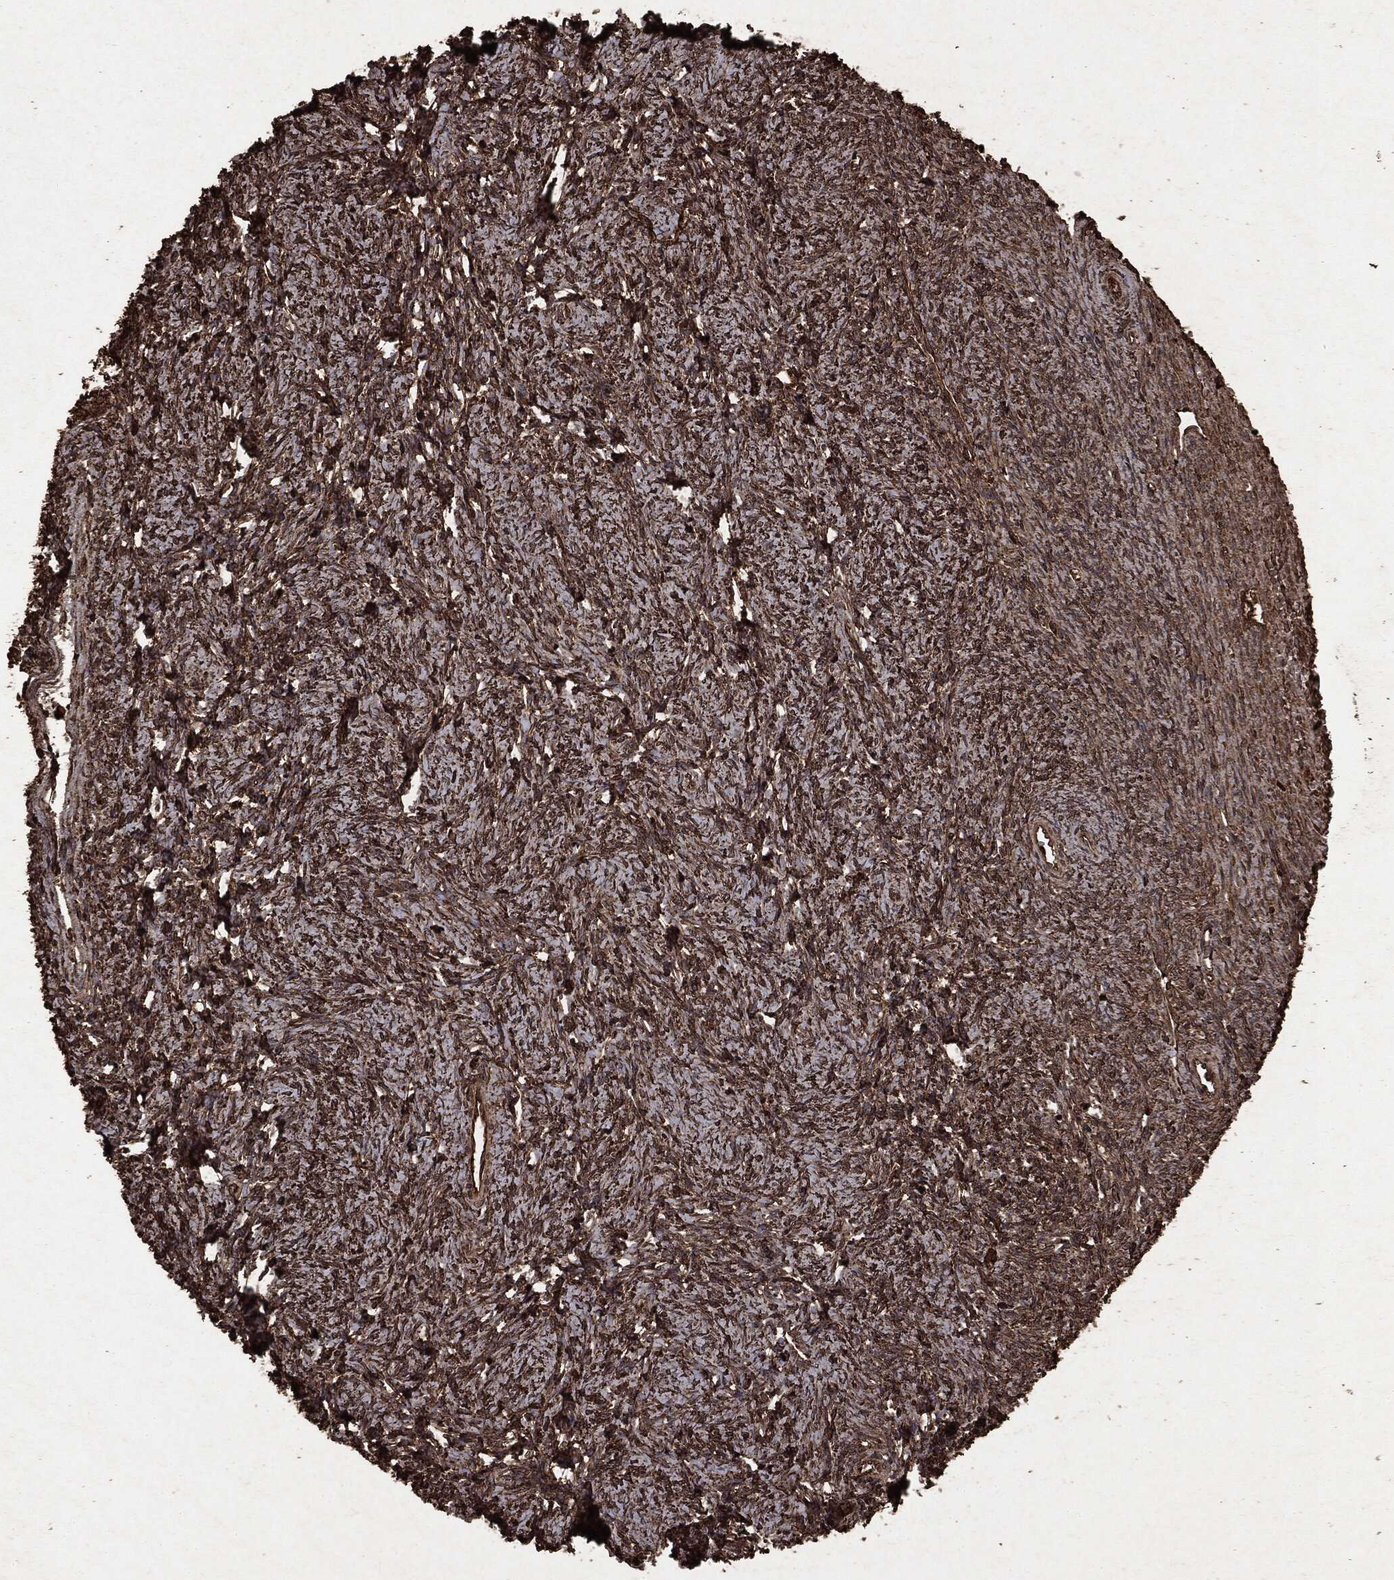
{"staining": {"intensity": "strong", "quantity": ">75%", "location": "cytoplasmic/membranous"}, "tissue": "ovary", "cell_type": "Follicle cells", "image_type": "normal", "snomed": [{"axis": "morphology", "description": "Normal tissue, NOS"}, {"axis": "topography", "description": "Fallopian tube"}, {"axis": "topography", "description": "Ovary"}], "caption": "Immunohistochemical staining of unremarkable ovary displays >75% levels of strong cytoplasmic/membranous protein positivity in approximately >75% of follicle cells.", "gene": "ARAF", "patient": {"sex": "female", "age": 33}}